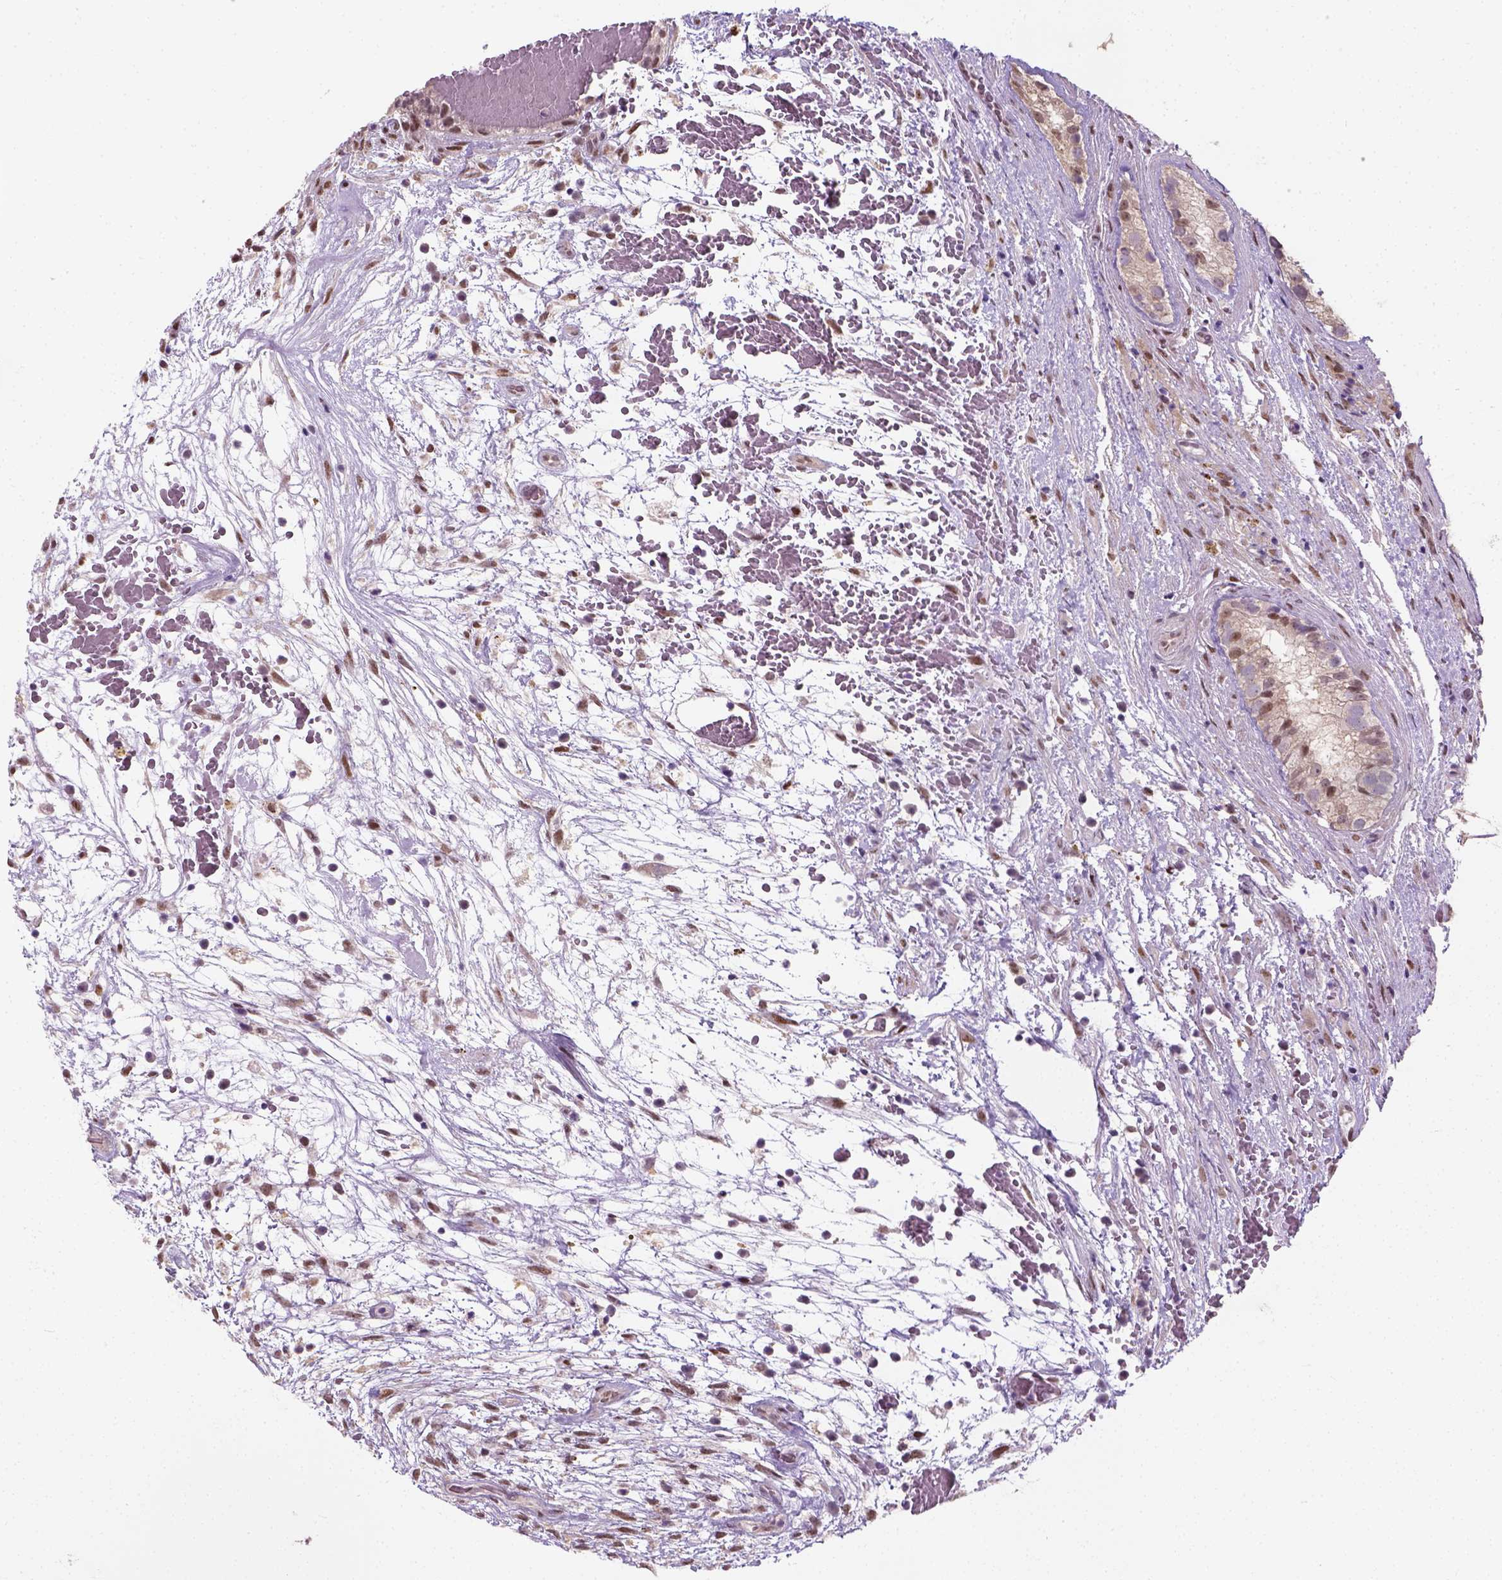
{"staining": {"intensity": "moderate", "quantity": "25%-75%", "location": "nuclear"}, "tissue": "testis cancer", "cell_type": "Tumor cells", "image_type": "cancer", "snomed": [{"axis": "morphology", "description": "Normal tissue, NOS"}, {"axis": "morphology", "description": "Carcinoma, Embryonal, NOS"}, {"axis": "topography", "description": "Testis"}], "caption": "This is an image of IHC staining of embryonal carcinoma (testis), which shows moderate staining in the nuclear of tumor cells.", "gene": "C1orf112", "patient": {"sex": "male", "age": 32}}